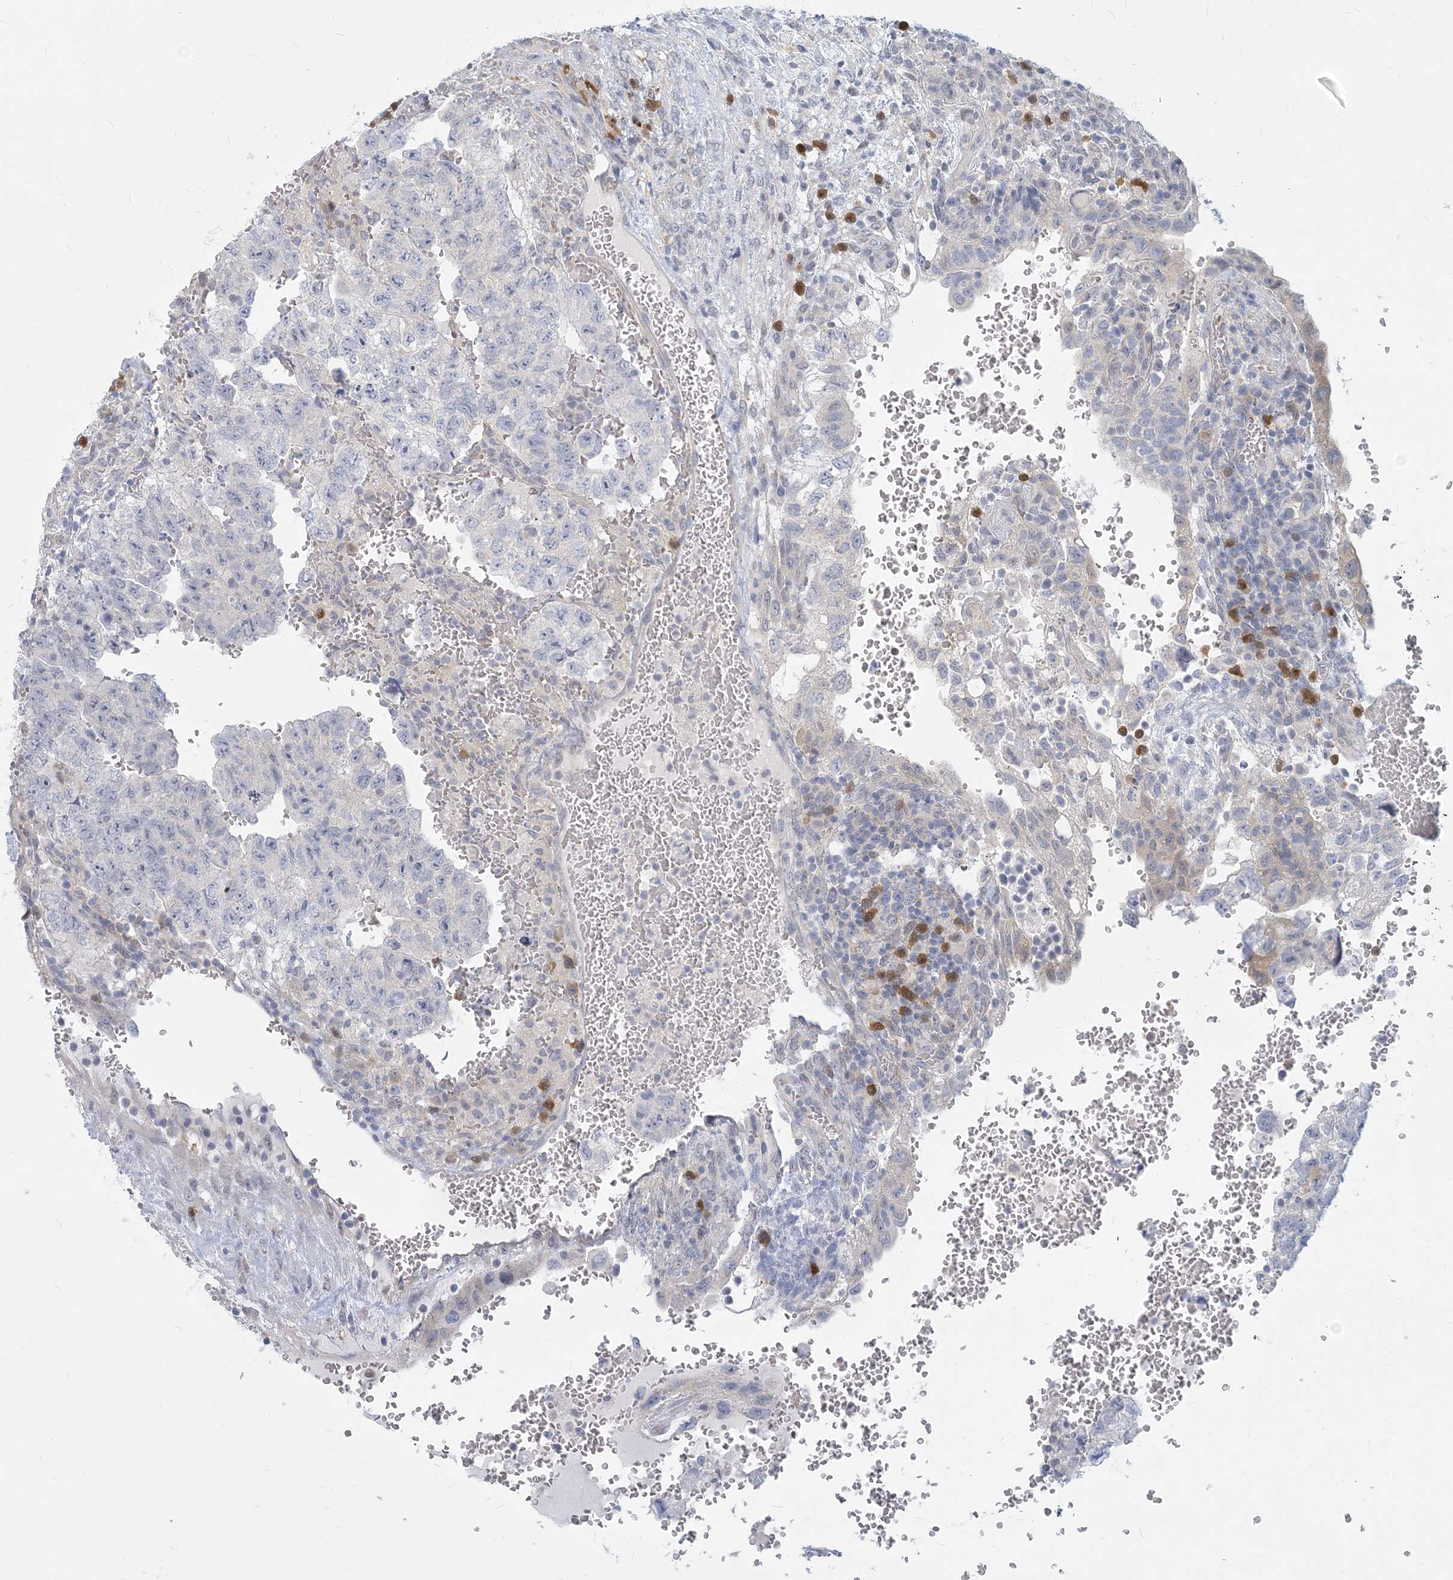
{"staining": {"intensity": "weak", "quantity": "<25%", "location": "cytoplasmic/membranous,nuclear"}, "tissue": "testis cancer", "cell_type": "Tumor cells", "image_type": "cancer", "snomed": [{"axis": "morphology", "description": "Carcinoma, Embryonal, NOS"}, {"axis": "topography", "description": "Testis"}], "caption": "This is an immunohistochemistry (IHC) image of human testis cancer. There is no positivity in tumor cells.", "gene": "GMPPA", "patient": {"sex": "male", "age": 36}}